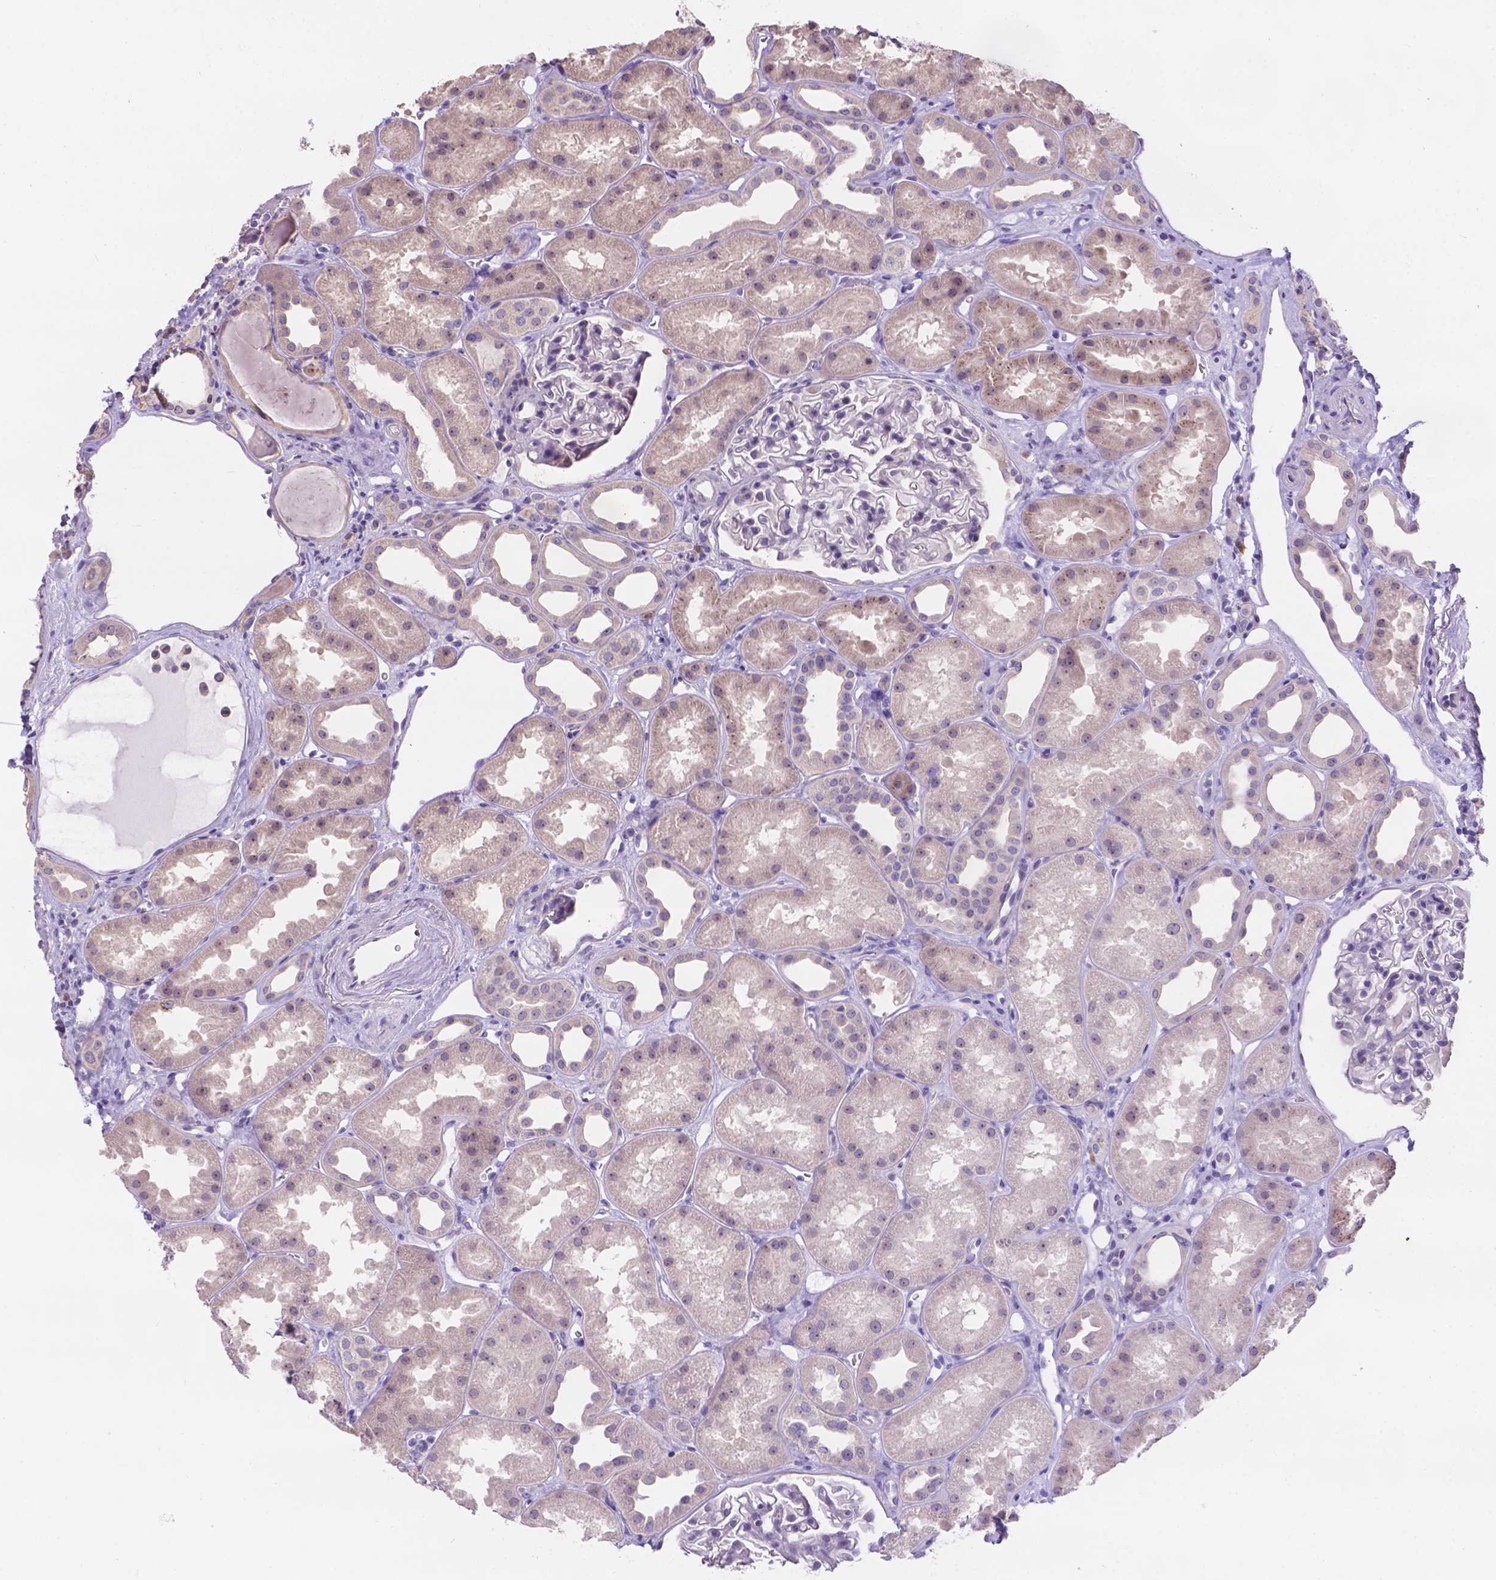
{"staining": {"intensity": "negative", "quantity": "none", "location": "none"}, "tissue": "kidney", "cell_type": "Cells in glomeruli", "image_type": "normal", "snomed": [{"axis": "morphology", "description": "Normal tissue, NOS"}, {"axis": "topography", "description": "Kidney"}], "caption": "High magnification brightfield microscopy of normal kidney stained with DAB (brown) and counterstained with hematoxylin (blue): cells in glomeruli show no significant positivity. (DAB (3,3'-diaminobenzidine) immunohistochemistry (IHC), high magnification).", "gene": "CD96", "patient": {"sex": "male", "age": 61}}